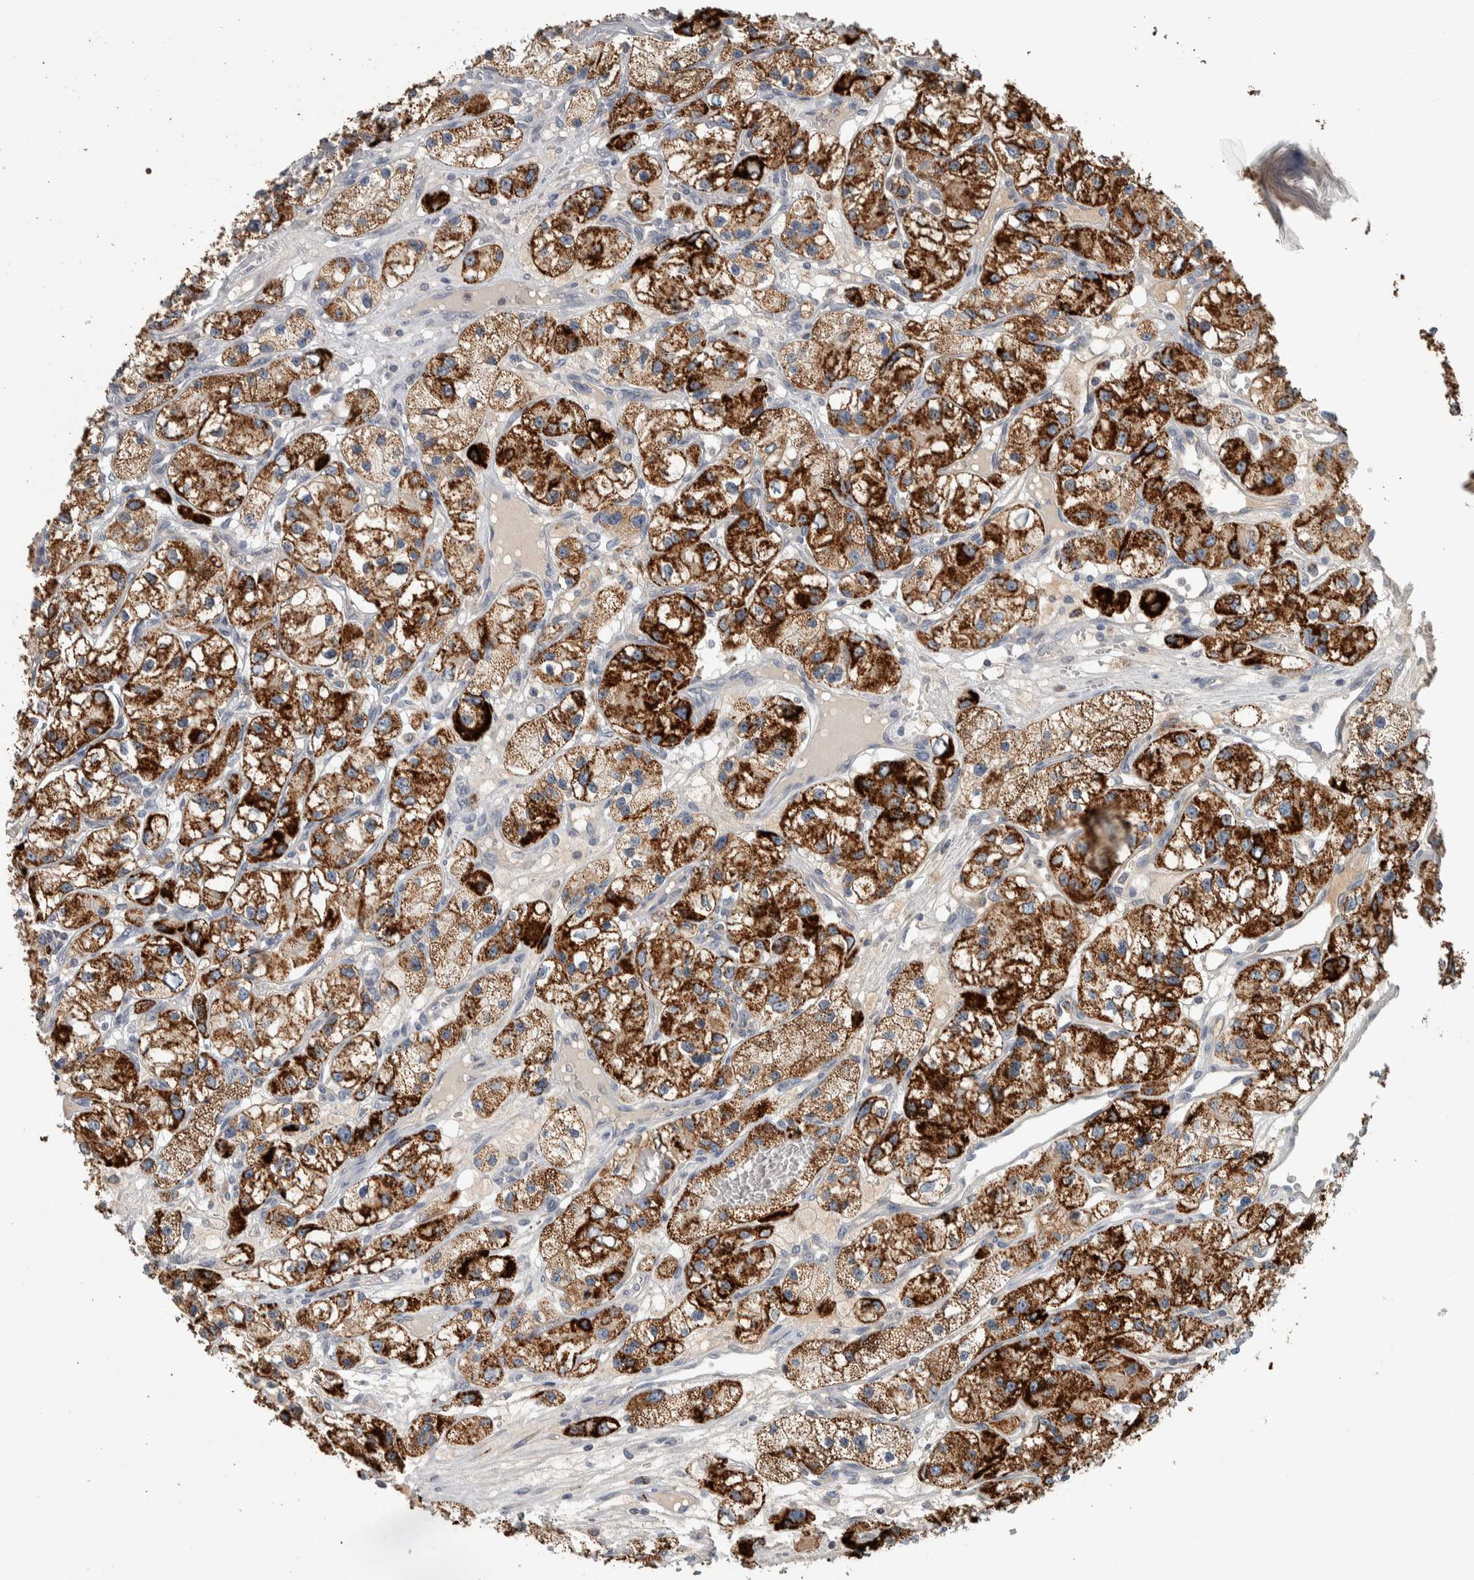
{"staining": {"intensity": "strong", "quantity": ">75%", "location": "cytoplasmic/membranous"}, "tissue": "renal cancer", "cell_type": "Tumor cells", "image_type": "cancer", "snomed": [{"axis": "morphology", "description": "Adenocarcinoma, NOS"}, {"axis": "topography", "description": "Kidney"}], "caption": "Immunohistochemistry (IHC) (DAB (3,3'-diaminobenzidine)) staining of human renal adenocarcinoma demonstrates strong cytoplasmic/membranous protein staining in about >75% of tumor cells.", "gene": "FAM78A", "patient": {"sex": "female", "age": 57}}